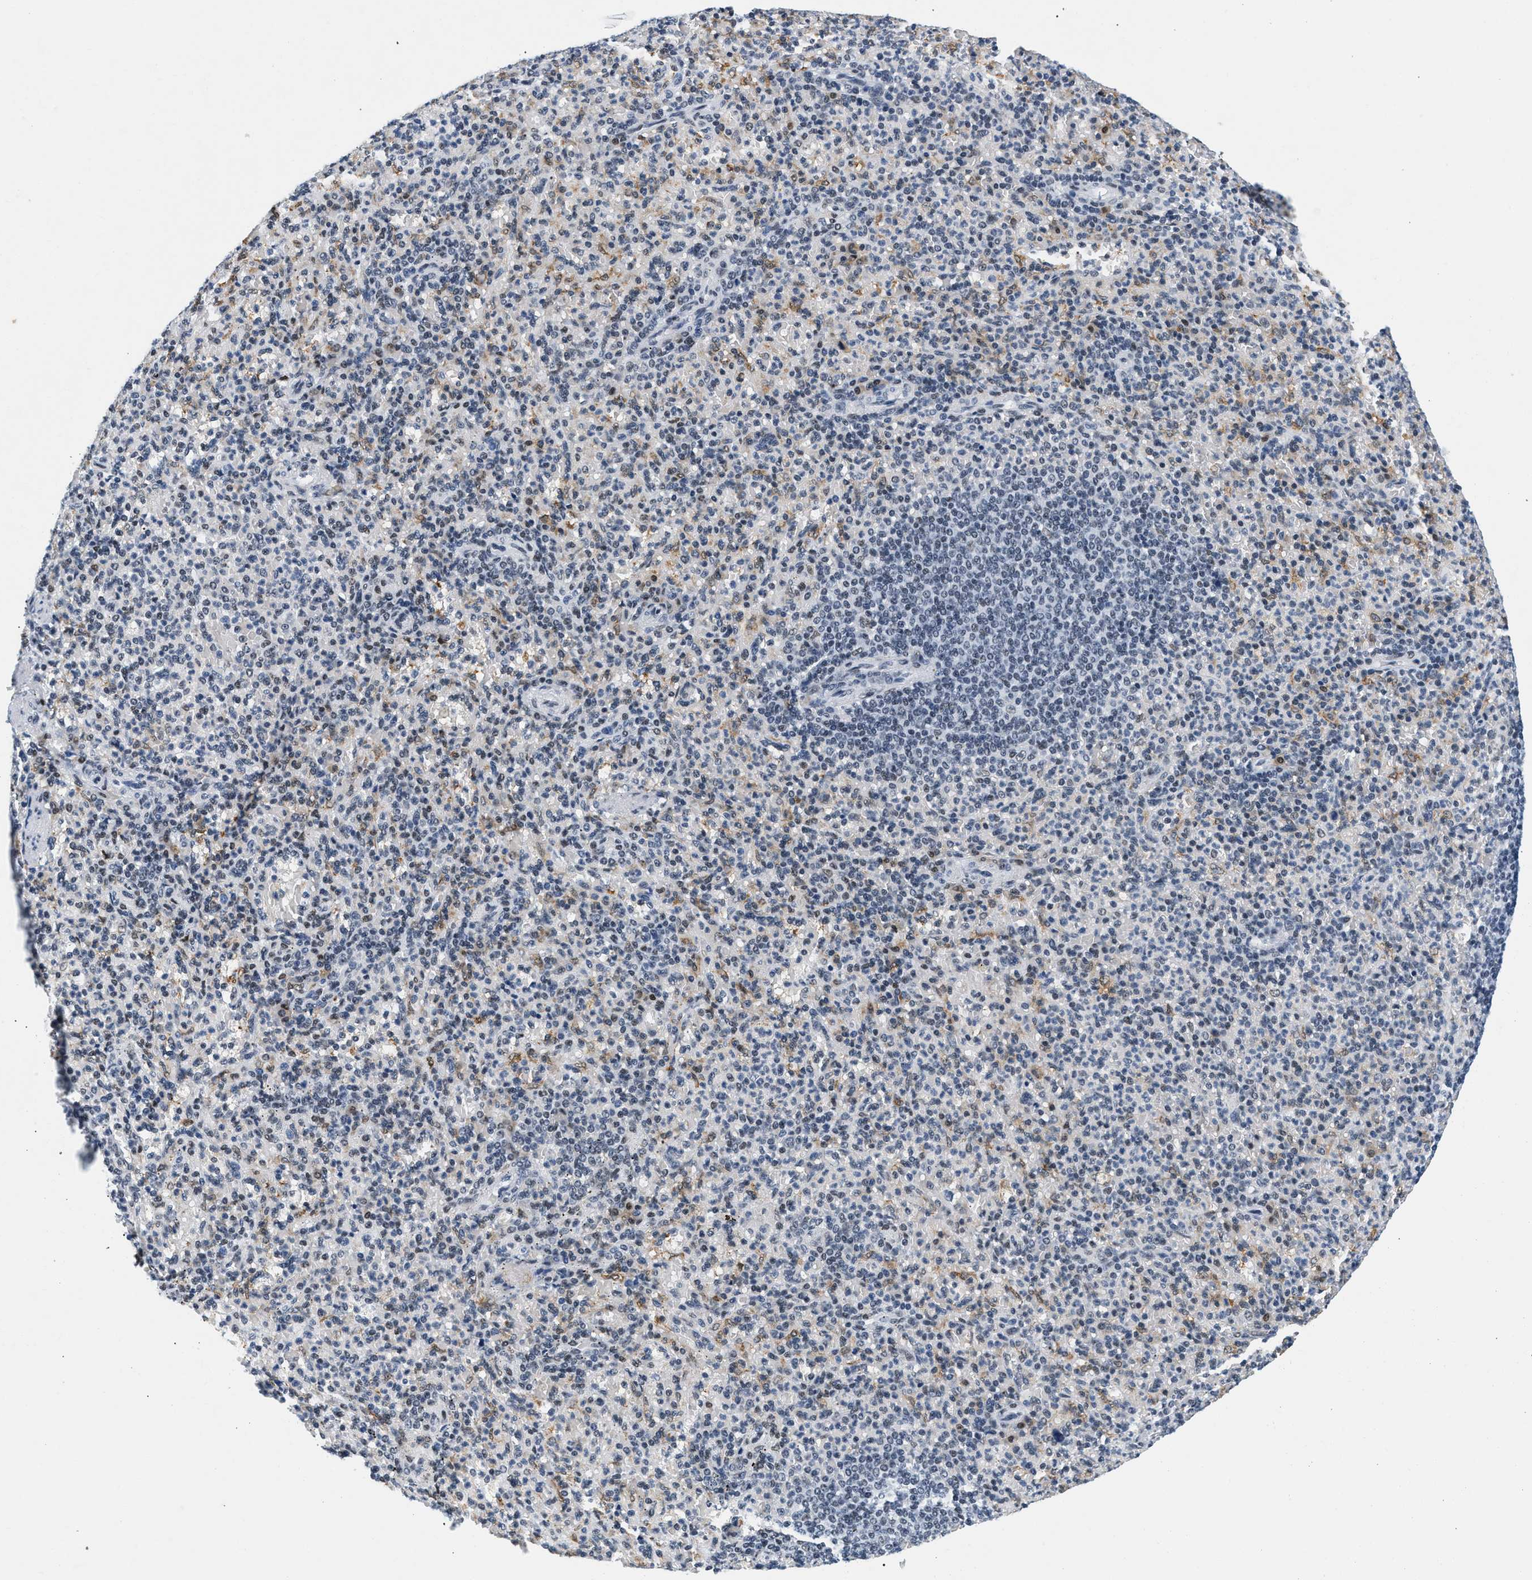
{"staining": {"intensity": "moderate", "quantity": "<25%", "location": "cytoplasmic/membranous,nuclear"}, "tissue": "spleen", "cell_type": "Cells in red pulp", "image_type": "normal", "snomed": [{"axis": "morphology", "description": "Normal tissue, NOS"}, {"axis": "topography", "description": "Spleen"}], "caption": "Spleen stained with DAB IHC demonstrates low levels of moderate cytoplasmic/membranous,nuclear expression in about <25% of cells in red pulp.", "gene": "ATF2", "patient": {"sex": "female", "age": 74}}